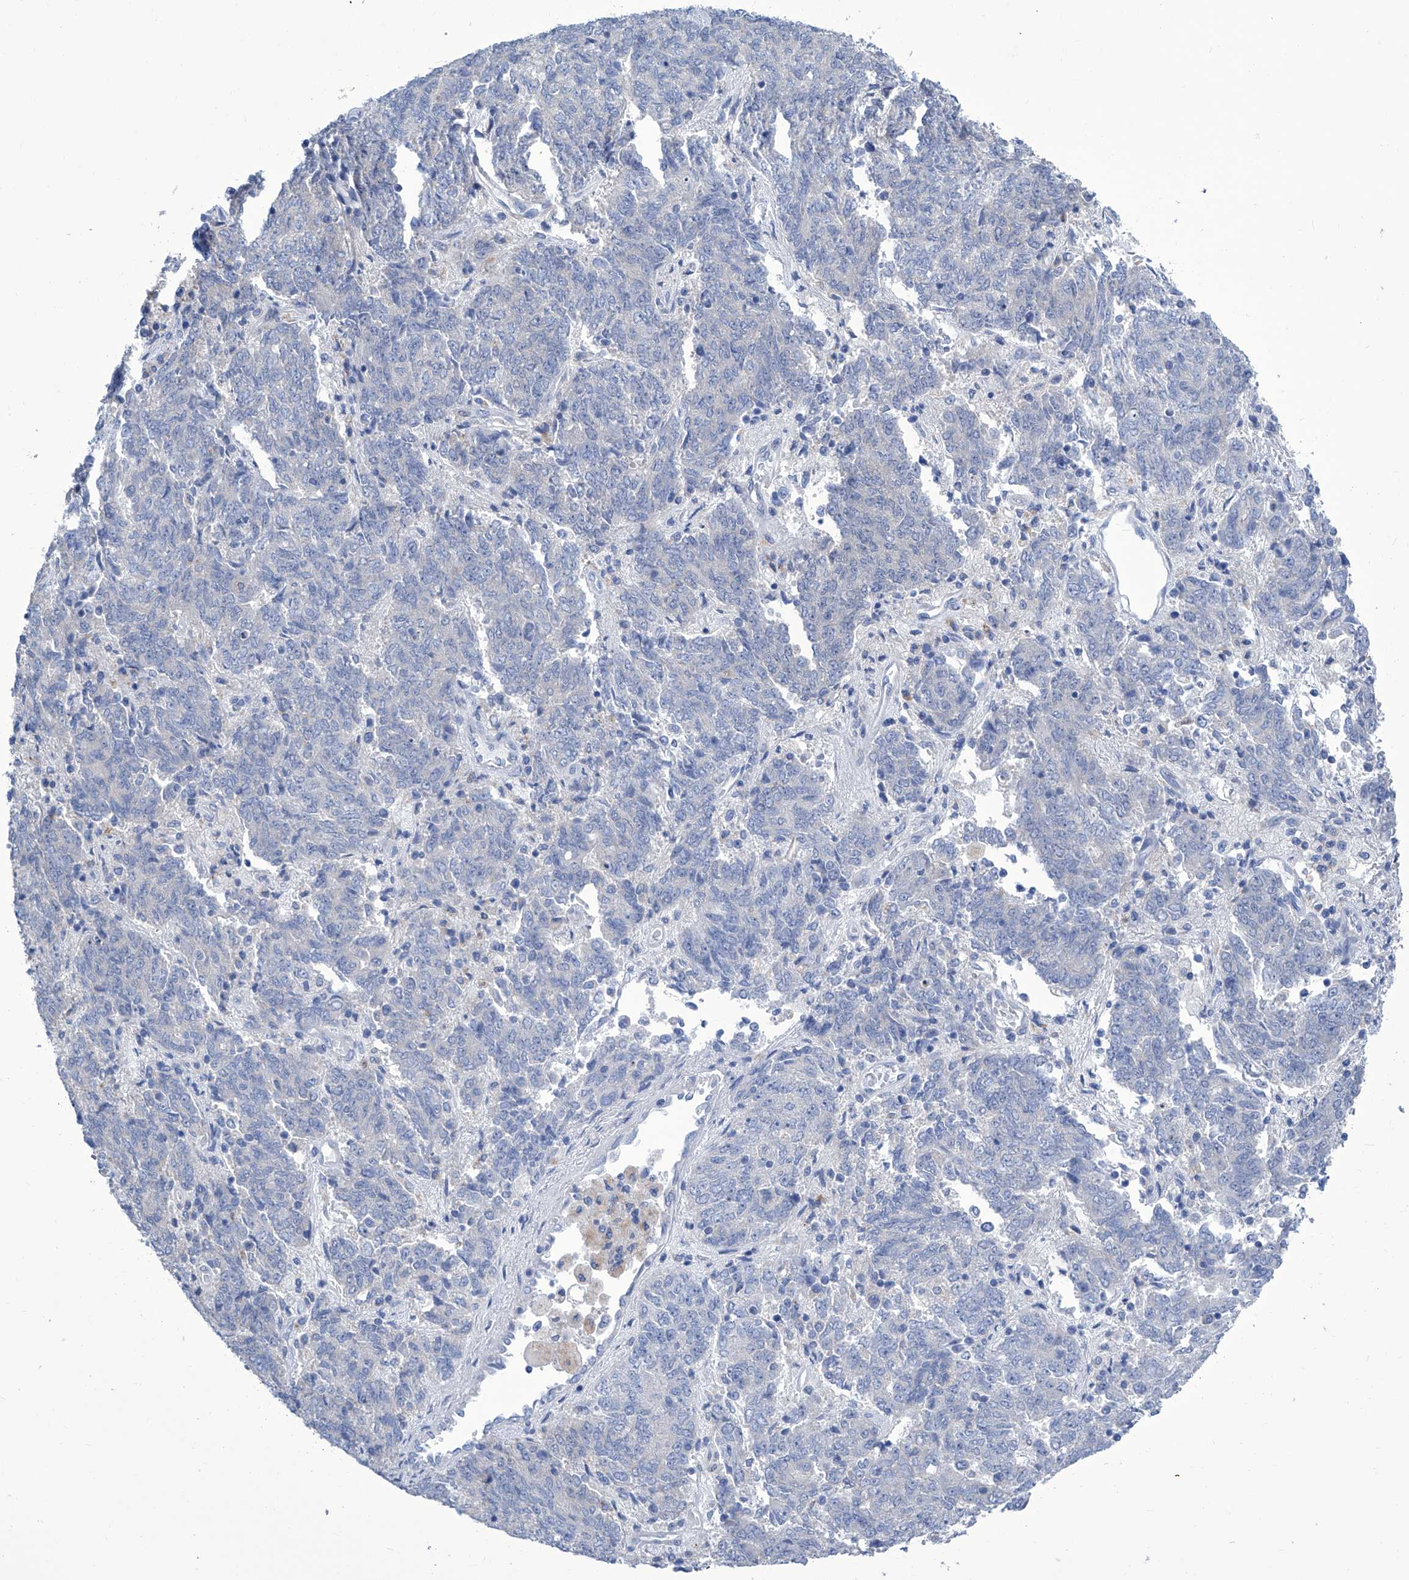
{"staining": {"intensity": "negative", "quantity": "none", "location": "none"}, "tissue": "endometrial cancer", "cell_type": "Tumor cells", "image_type": "cancer", "snomed": [{"axis": "morphology", "description": "Adenocarcinoma, NOS"}, {"axis": "topography", "description": "Endometrium"}], "caption": "High magnification brightfield microscopy of endometrial cancer stained with DAB (3,3'-diaminobenzidine) (brown) and counterstained with hematoxylin (blue): tumor cells show no significant staining.", "gene": "IMPA2", "patient": {"sex": "female", "age": 80}}